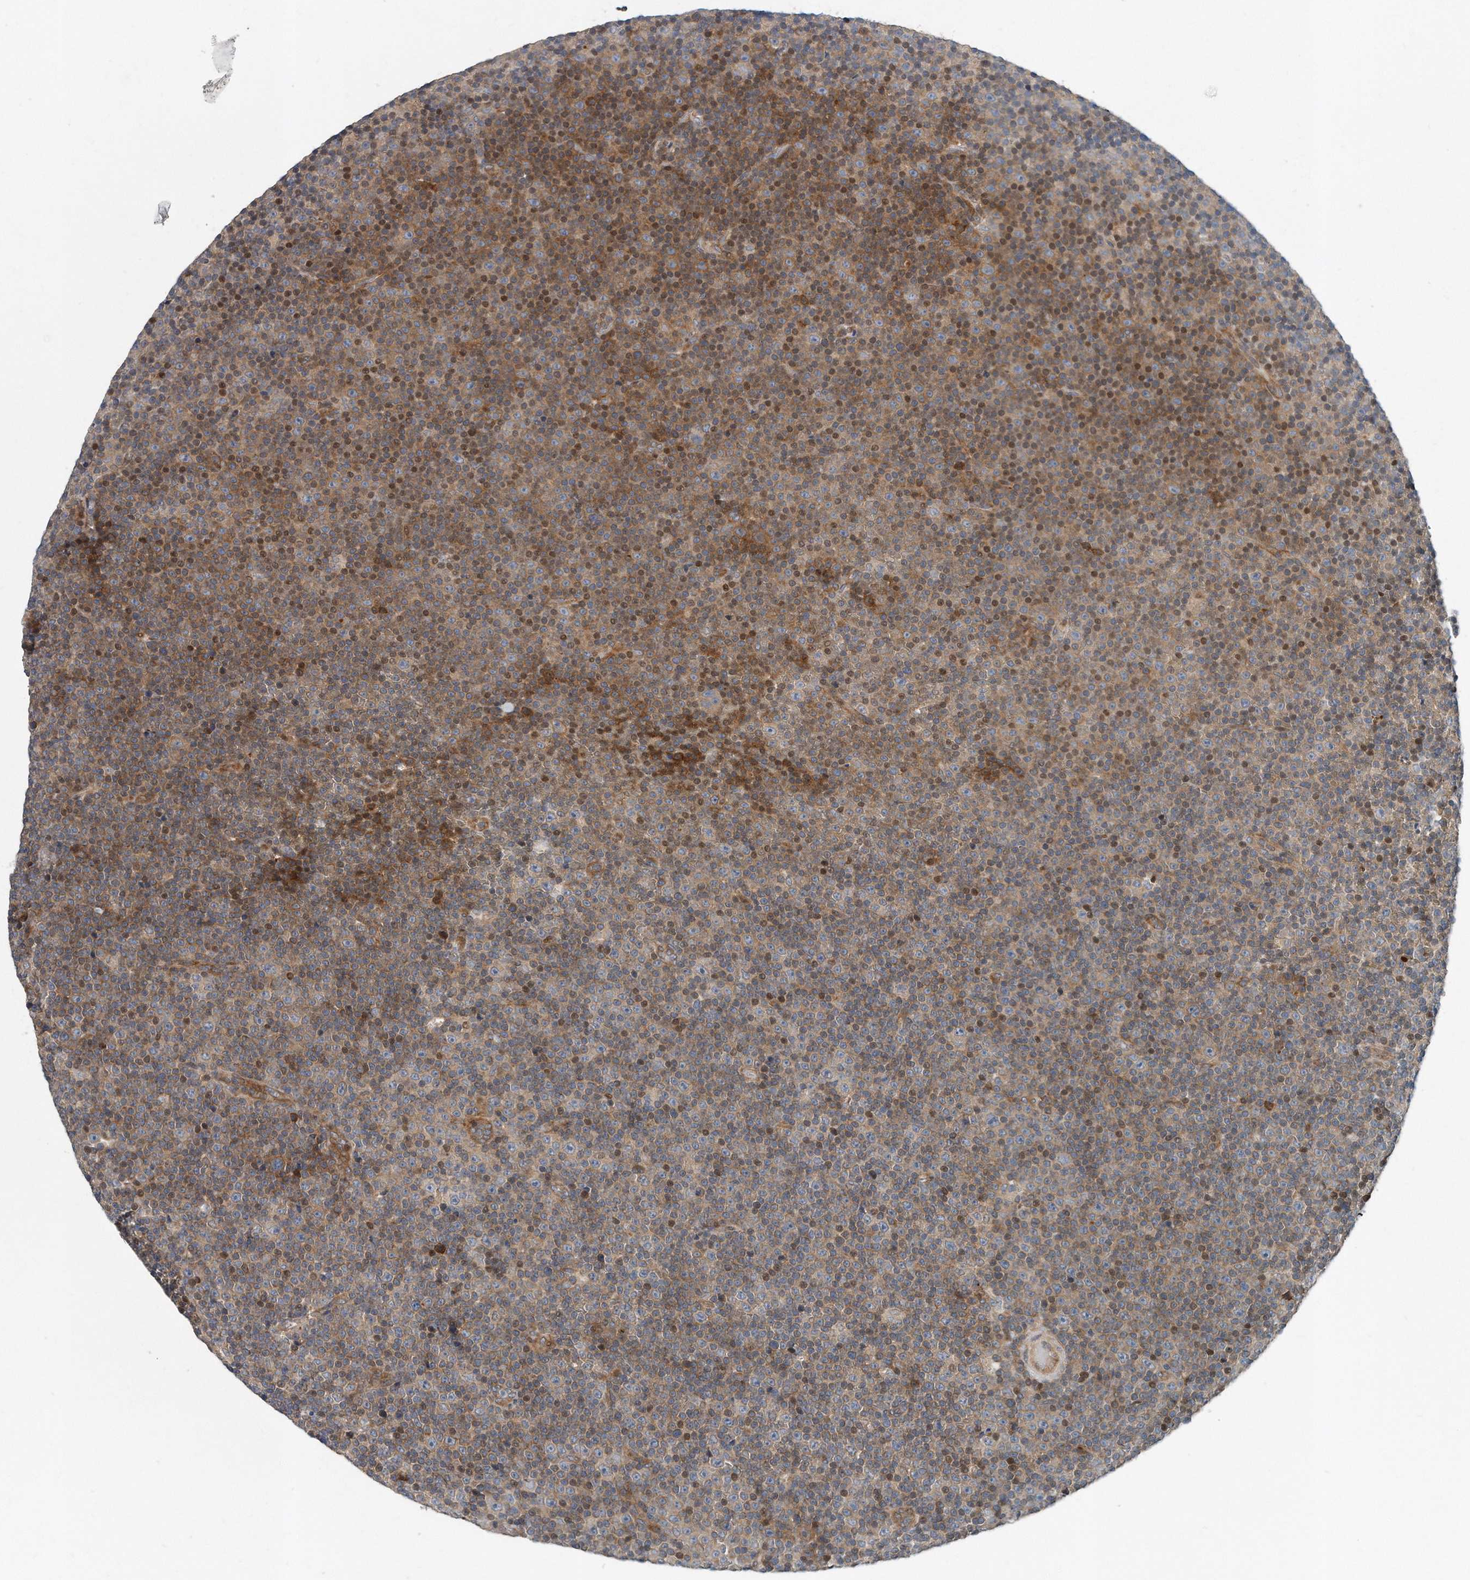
{"staining": {"intensity": "moderate", "quantity": "25%-75%", "location": "cytoplasmic/membranous,nuclear"}, "tissue": "lymphoma", "cell_type": "Tumor cells", "image_type": "cancer", "snomed": [{"axis": "morphology", "description": "Malignant lymphoma, non-Hodgkin's type, Low grade"}, {"axis": "topography", "description": "Lymph node"}], "caption": "Lymphoma was stained to show a protein in brown. There is medium levels of moderate cytoplasmic/membranous and nuclear positivity in about 25%-75% of tumor cells. Immunohistochemistry stains the protein in brown and the nuclei are stained blue.", "gene": "PCDH8", "patient": {"sex": "female", "age": 67}}